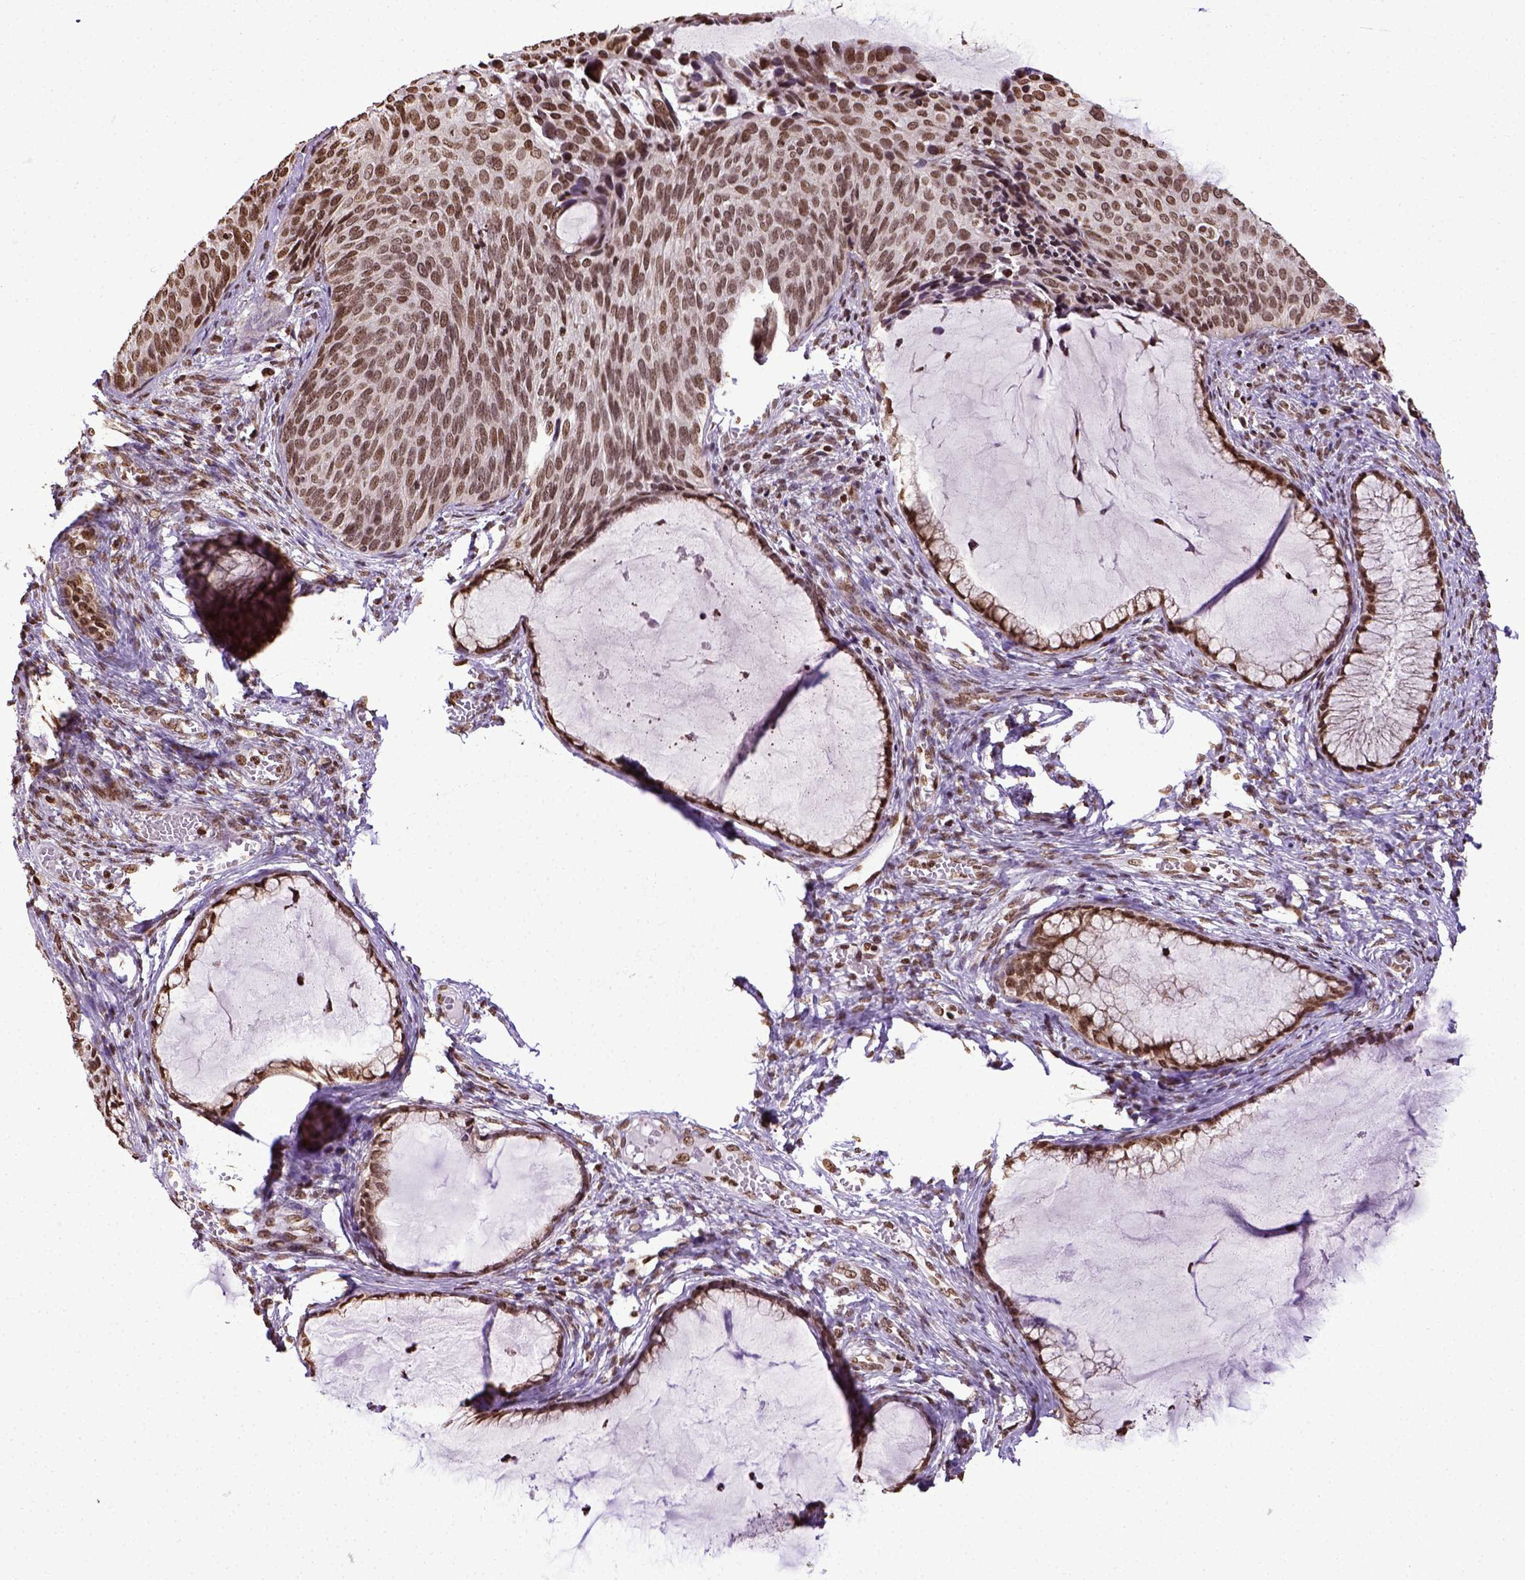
{"staining": {"intensity": "moderate", "quantity": ">75%", "location": "nuclear"}, "tissue": "cervical cancer", "cell_type": "Tumor cells", "image_type": "cancer", "snomed": [{"axis": "morphology", "description": "Squamous cell carcinoma, NOS"}, {"axis": "topography", "description": "Cervix"}], "caption": "Human cervical cancer stained with a protein marker exhibits moderate staining in tumor cells.", "gene": "ZNF75D", "patient": {"sex": "female", "age": 36}}